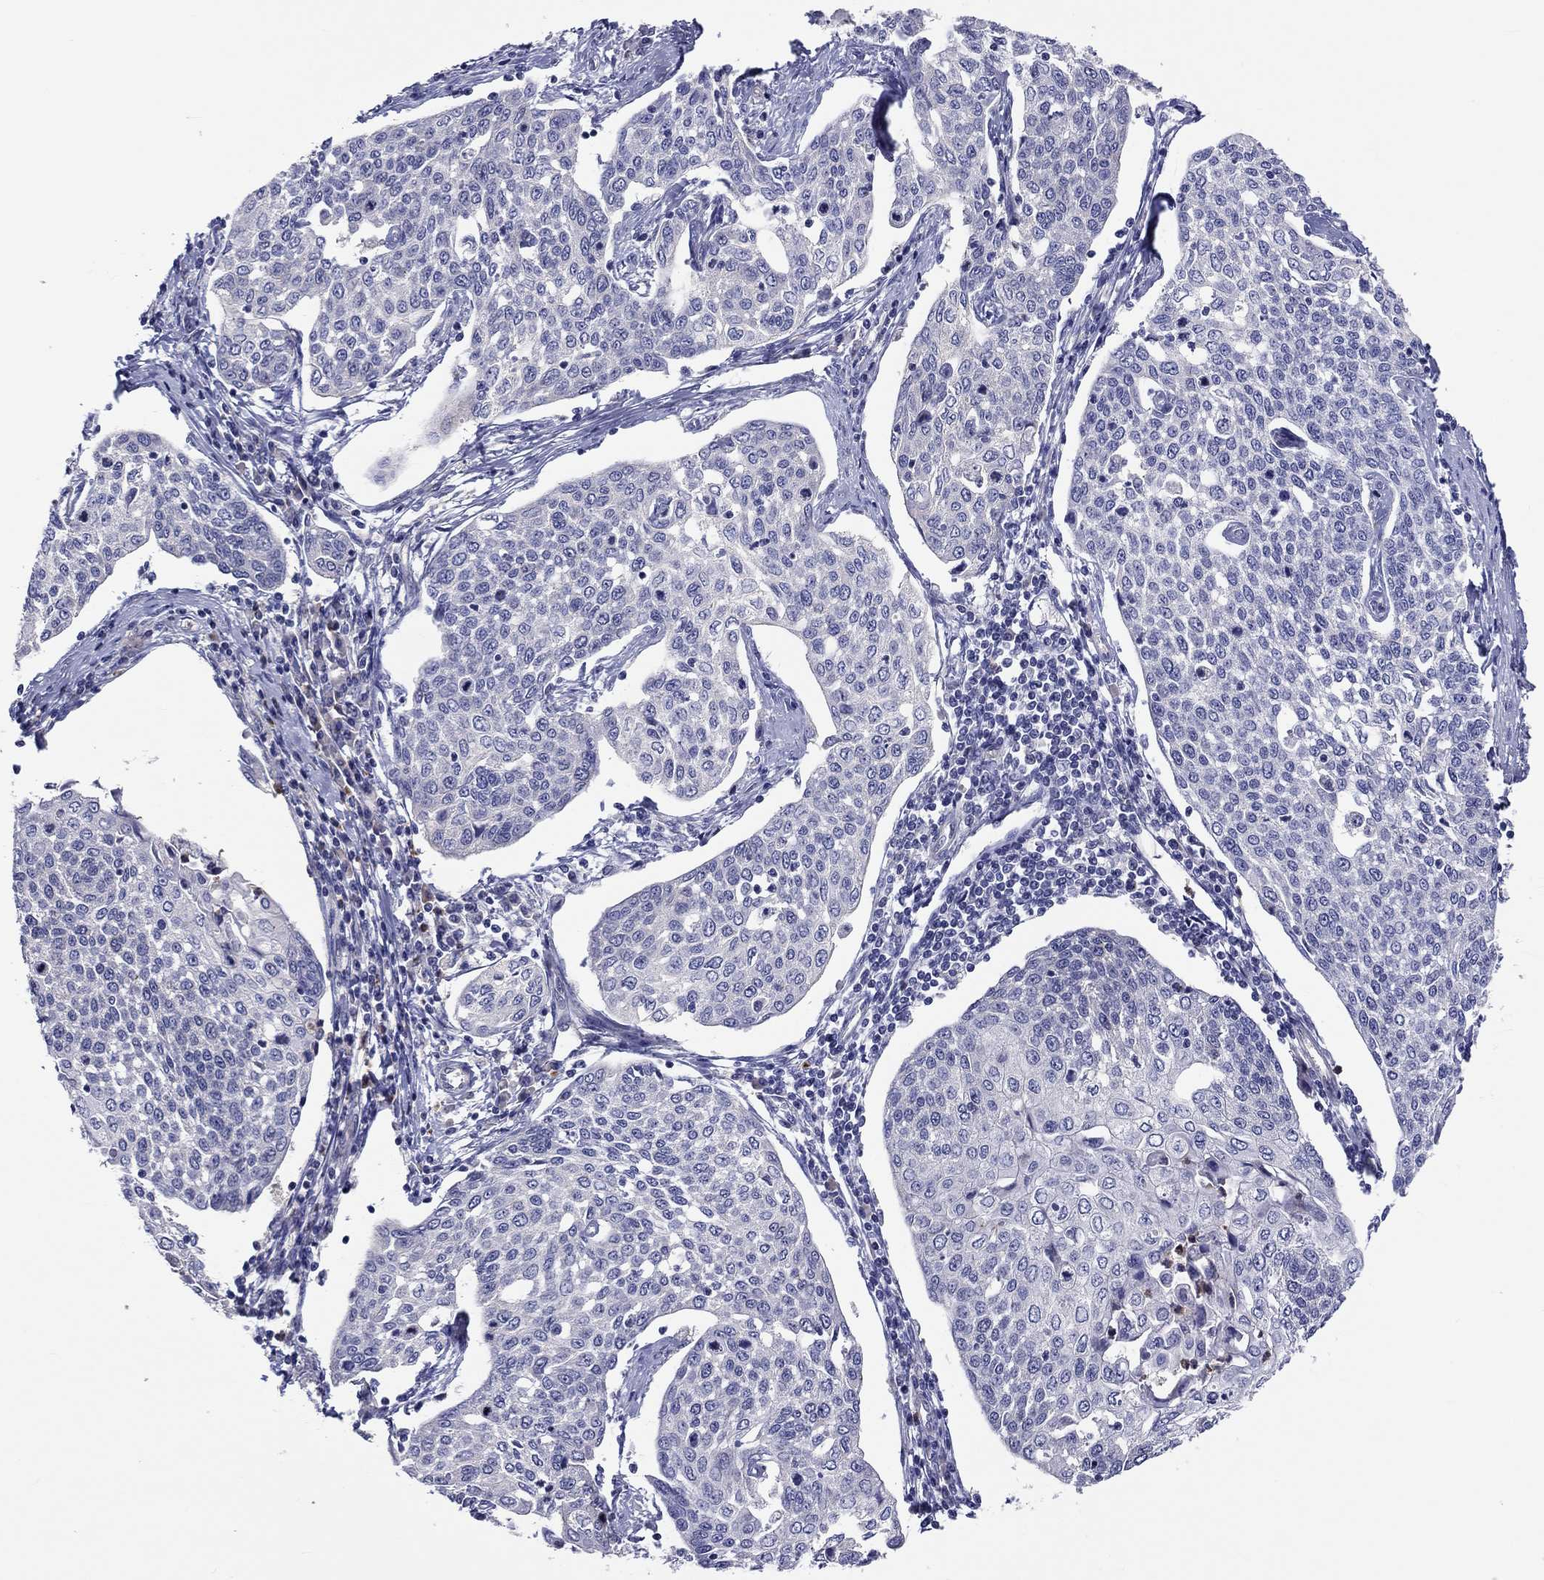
{"staining": {"intensity": "negative", "quantity": "none", "location": "none"}, "tissue": "cervical cancer", "cell_type": "Tumor cells", "image_type": "cancer", "snomed": [{"axis": "morphology", "description": "Squamous cell carcinoma, NOS"}, {"axis": "topography", "description": "Cervix"}], "caption": "A high-resolution micrograph shows immunohistochemistry staining of cervical squamous cell carcinoma, which shows no significant staining in tumor cells. The staining is performed using DAB brown chromogen with nuclei counter-stained in using hematoxylin.", "gene": "ABCG4", "patient": {"sex": "female", "age": 34}}